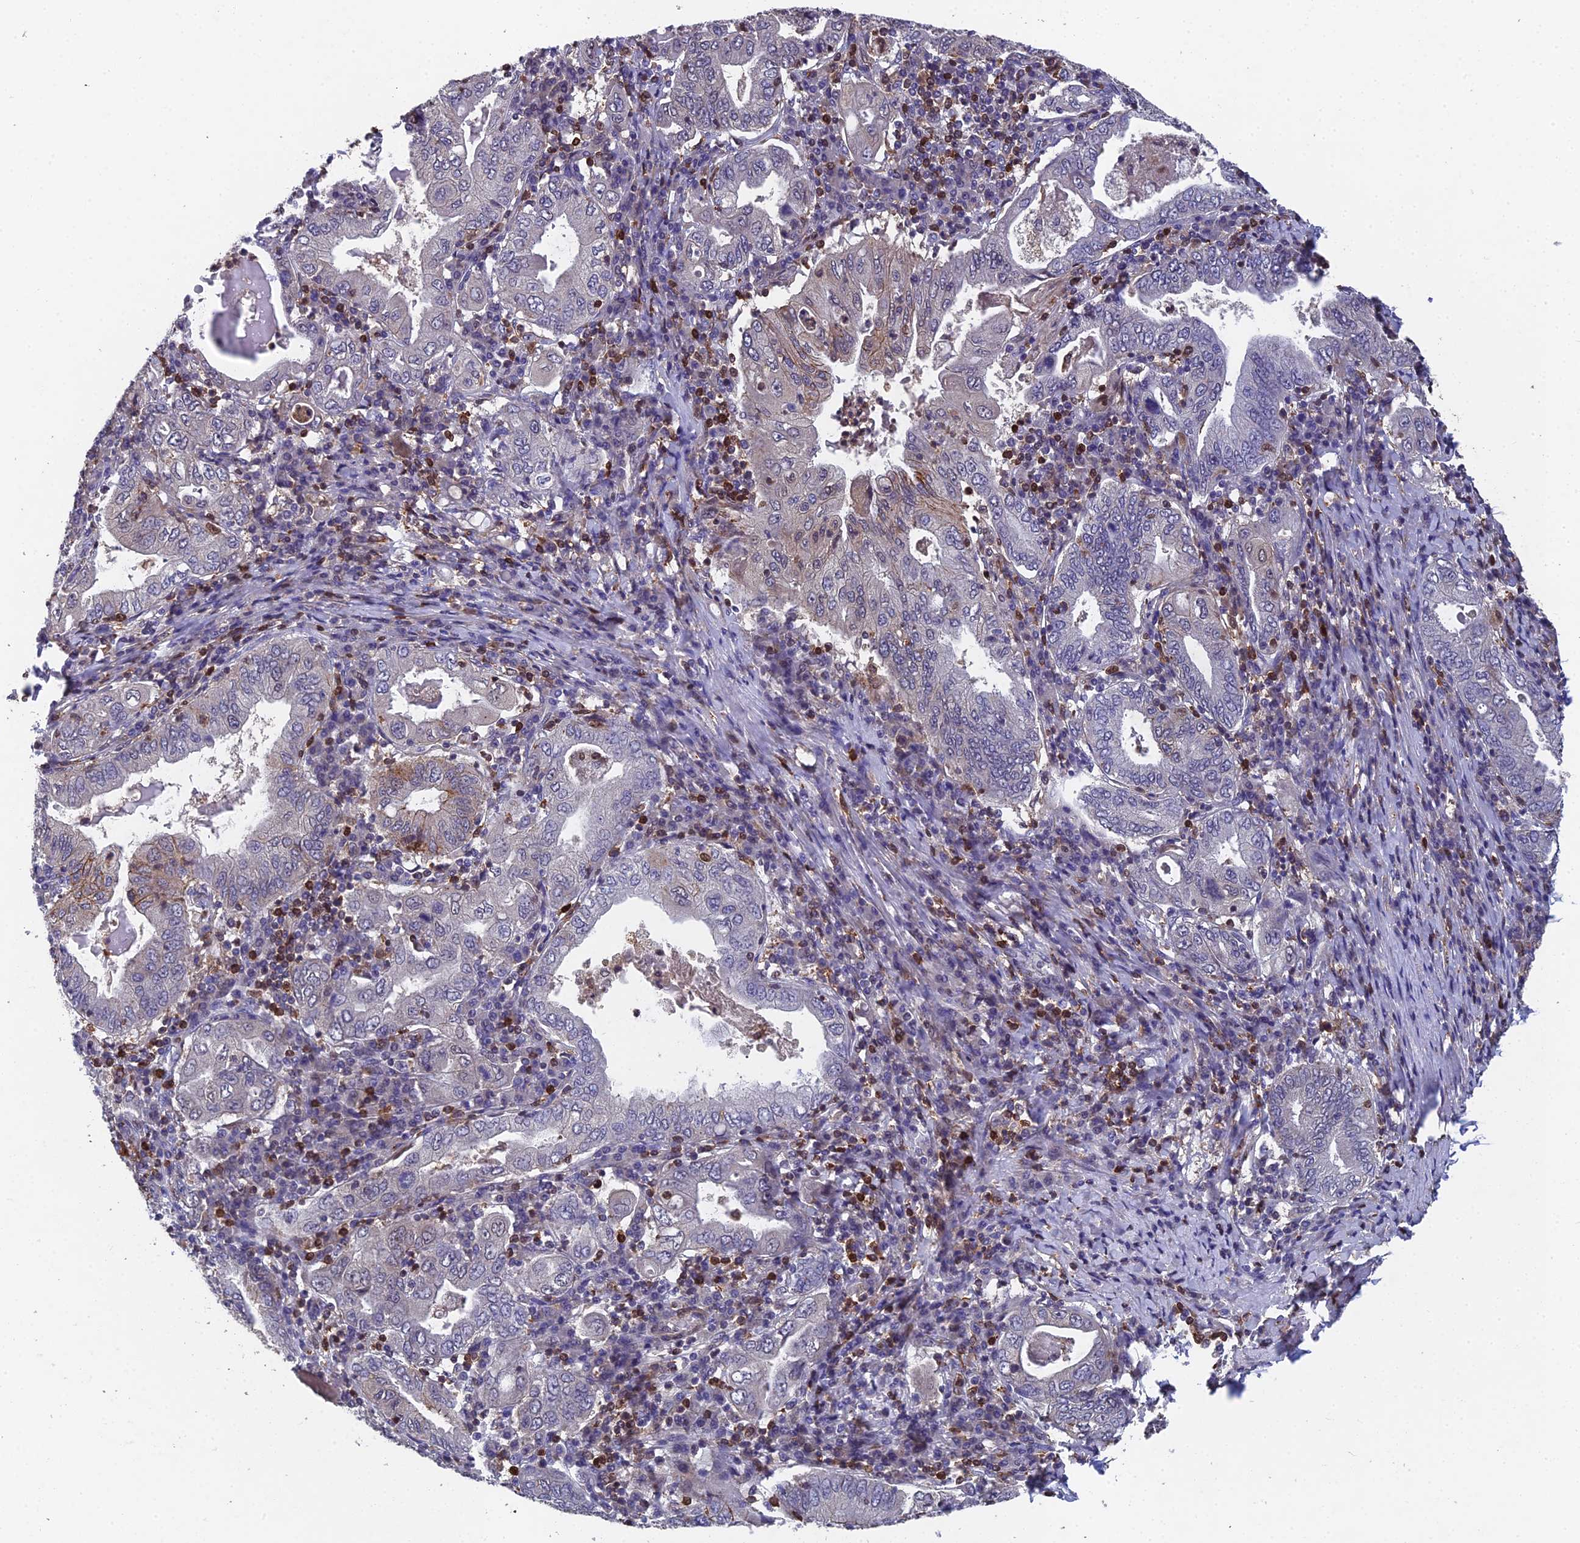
{"staining": {"intensity": "weak", "quantity": "<25%", "location": "cytoplasmic/membranous"}, "tissue": "stomach cancer", "cell_type": "Tumor cells", "image_type": "cancer", "snomed": [{"axis": "morphology", "description": "Normal tissue, NOS"}, {"axis": "morphology", "description": "Adenocarcinoma, NOS"}, {"axis": "topography", "description": "Esophagus"}, {"axis": "topography", "description": "Stomach, upper"}, {"axis": "topography", "description": "Peripheral nerve tissue"}], "caption": "DAB immunohistochemical staining of stomach cancer (adenocarcinoma) reveals no significant expression in tumor cells.", "gene": "GALK2", "patient": {"sex": "male", "age": 62}}